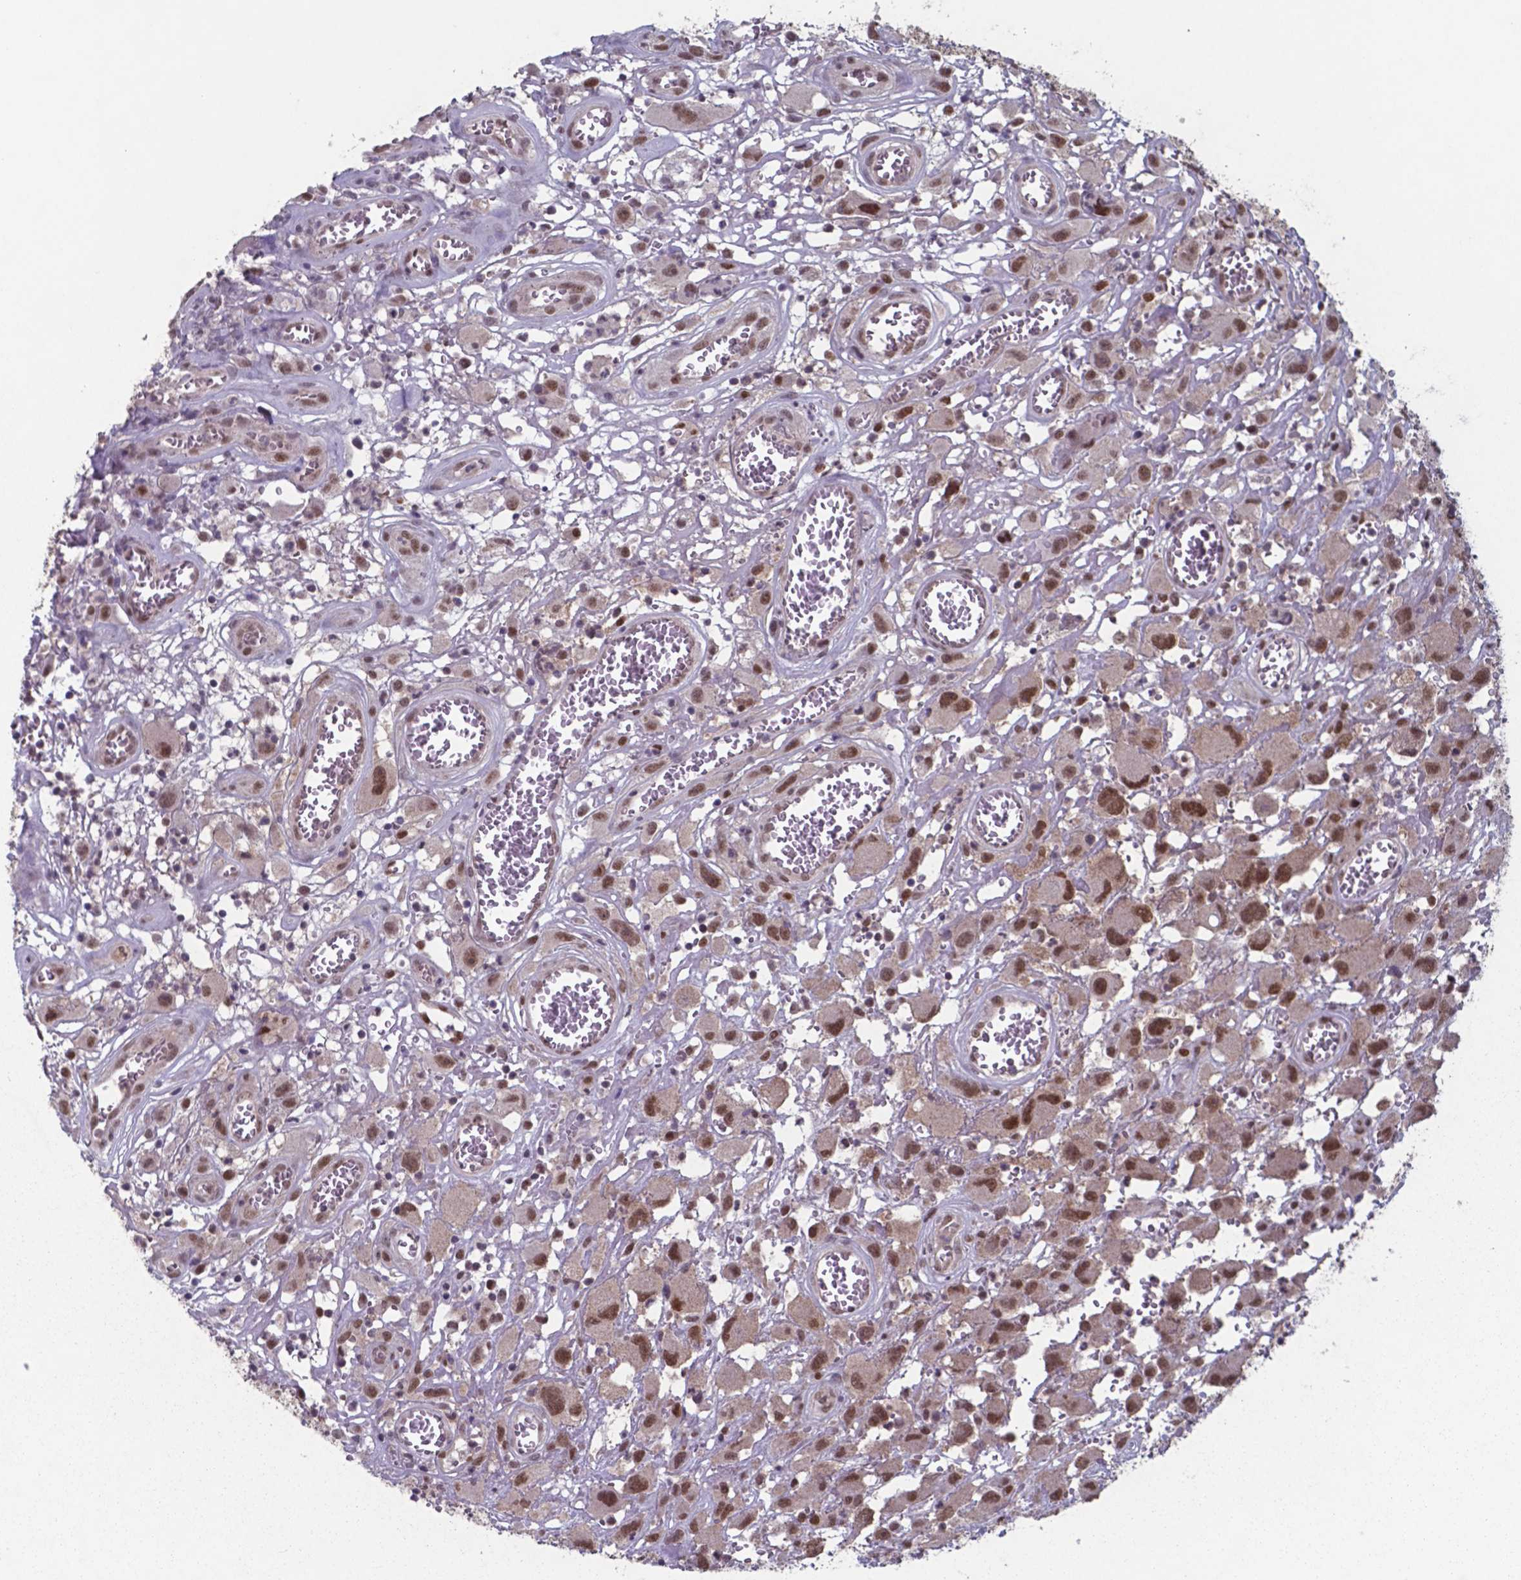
{"staining": {"intensity": "strong", "quantity": ">75%", "location": "nuclear"}, "tissue": "head and neck cancer", "cell_type": "Tumor cells", "image_type": "cancer", "snomed": [{"axis": "morphology", "description": "Squamous cell carcinoma, NOS"}, {"axis": "morphology", "description": "Squamous cell carcinoma, metastatic, NOS"}, {"axis": "topography", "description": "Oral tissue"}, {"axis": "topography", "description": "Head-Neck"}], "caption": "Strong nuclear protein positivity is appreciated in about >75% of tumor cells in head and neck cancer.", "gene": "UBA1", "patient": {"sex": "female", "age": 85}}